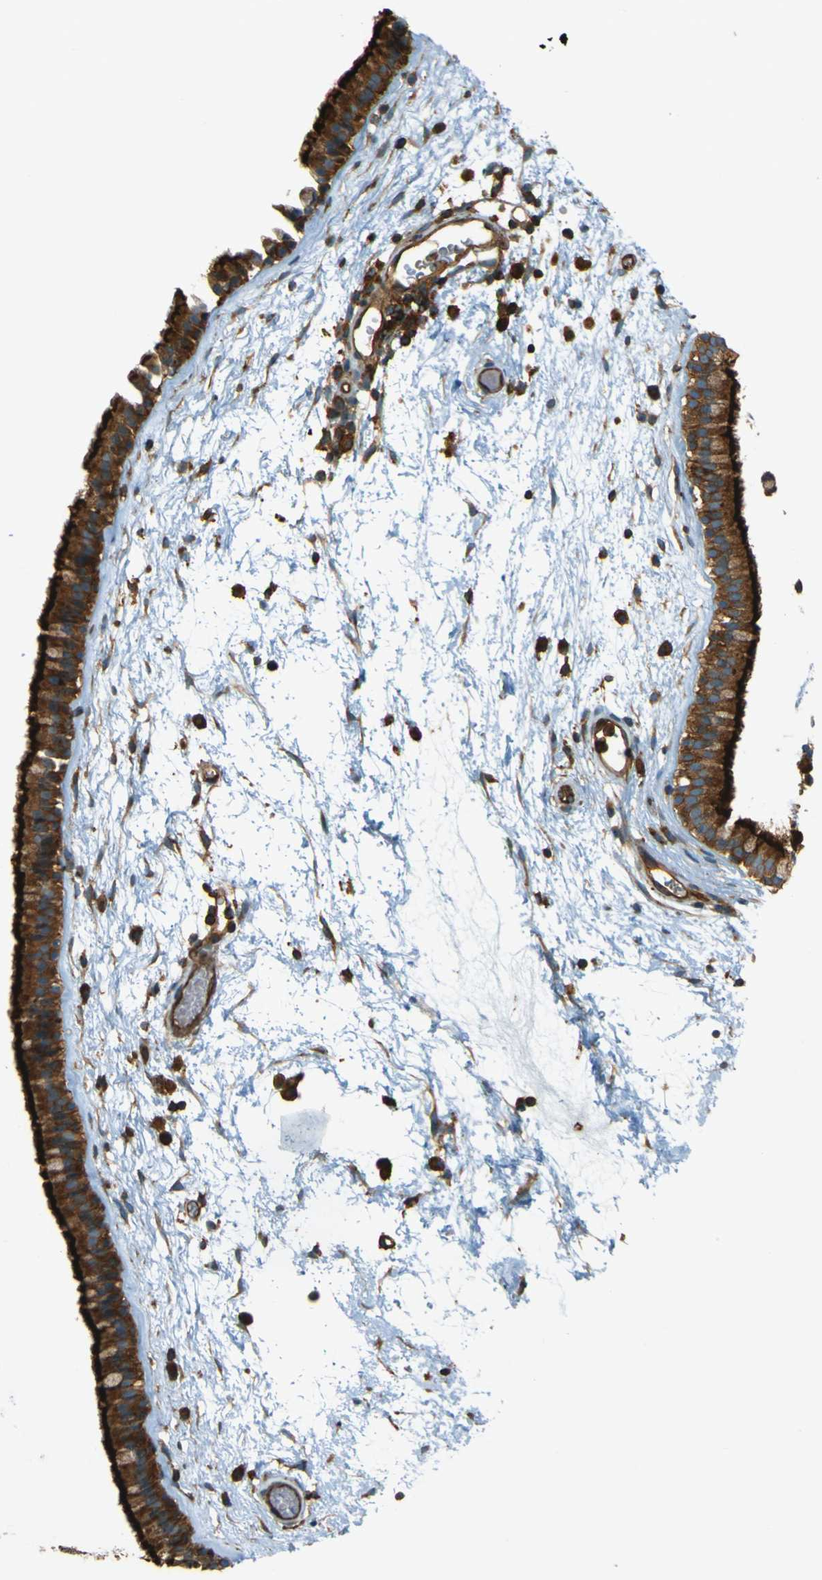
{"staining": {"intensity": "strong", "quantity": ">75%", "location": "cytoplasmic/membranous"}, "tissue": "nasopharynx", "cell_type": "Respiratory epithelial cells", "image_type": "normal", "snomed": [{"axis": "morphology", "description": "Normal tissue, NOS"}, {"axis": "morphology", "description": "Inflammation, NOS"}, {"axis": "topography", "description": "Nasopharynx"}], "caption": "This photomicrograph demonstrates IHC staining of benign human nasopharynx, with high strong cytoplasmic/membranous staining in about >75% of respiratory epithelial cells.", "gene": "DNAJC5", "patient": {"sex": "male", "age": 48}}